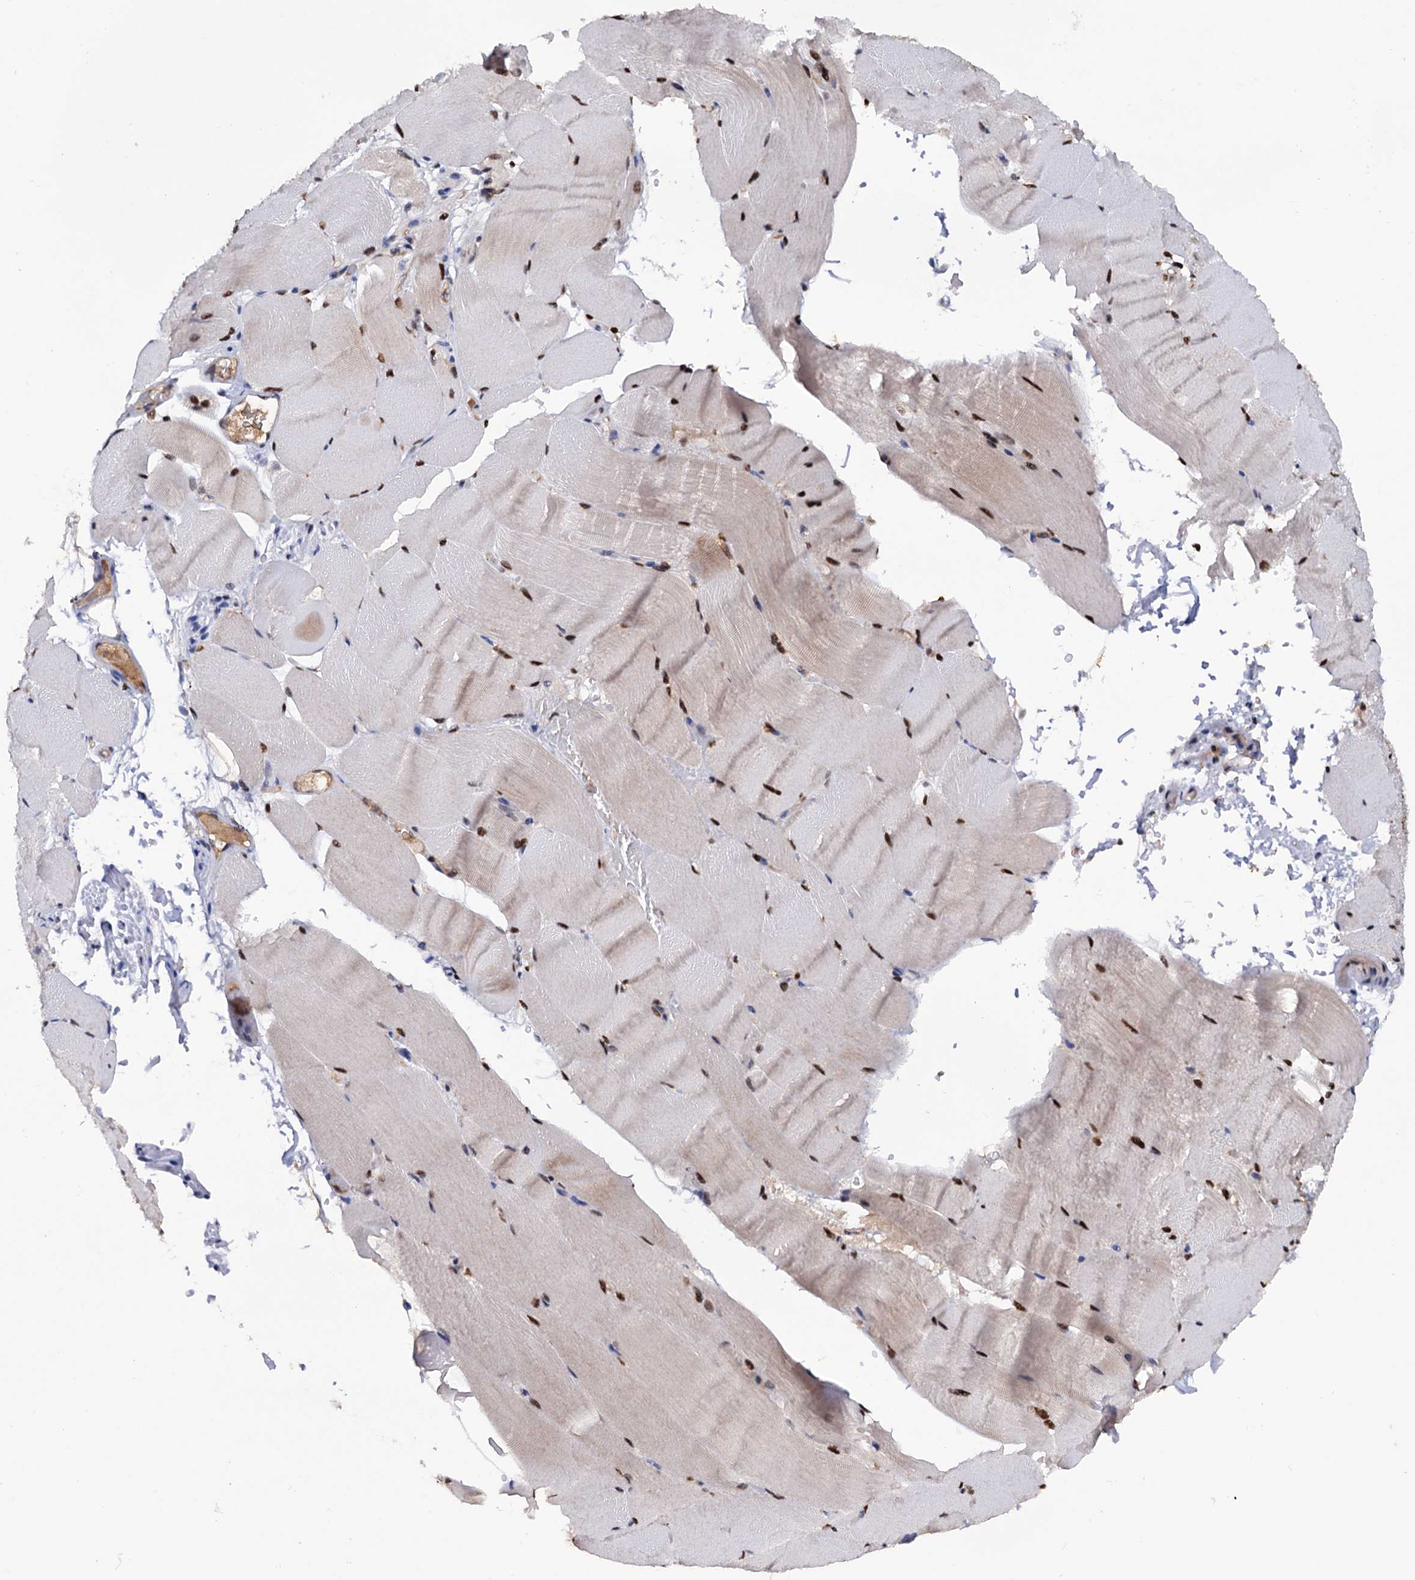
{"staining": {"intensity": "strong", "quantity": ">75%", "location": "nuclear"}, "tissue": "skeletal muscle", "cell_type": "Myocytes", "image_type": "normal", "snomed": [{"axis": "morphology", "description": "Normal tissue, NOS"}, {"axis": "topography", "description": "Skeletal muscle"}, {"axis": "topography", "description": "Parathyroid gland"}], "caption": "Strong nuclear expression for a protein is present in about >75% of myocytes of benign skeletal muscle using IHC.", "gene": "TBC1D12", "patient": {"sex": "female", "age": 37}}